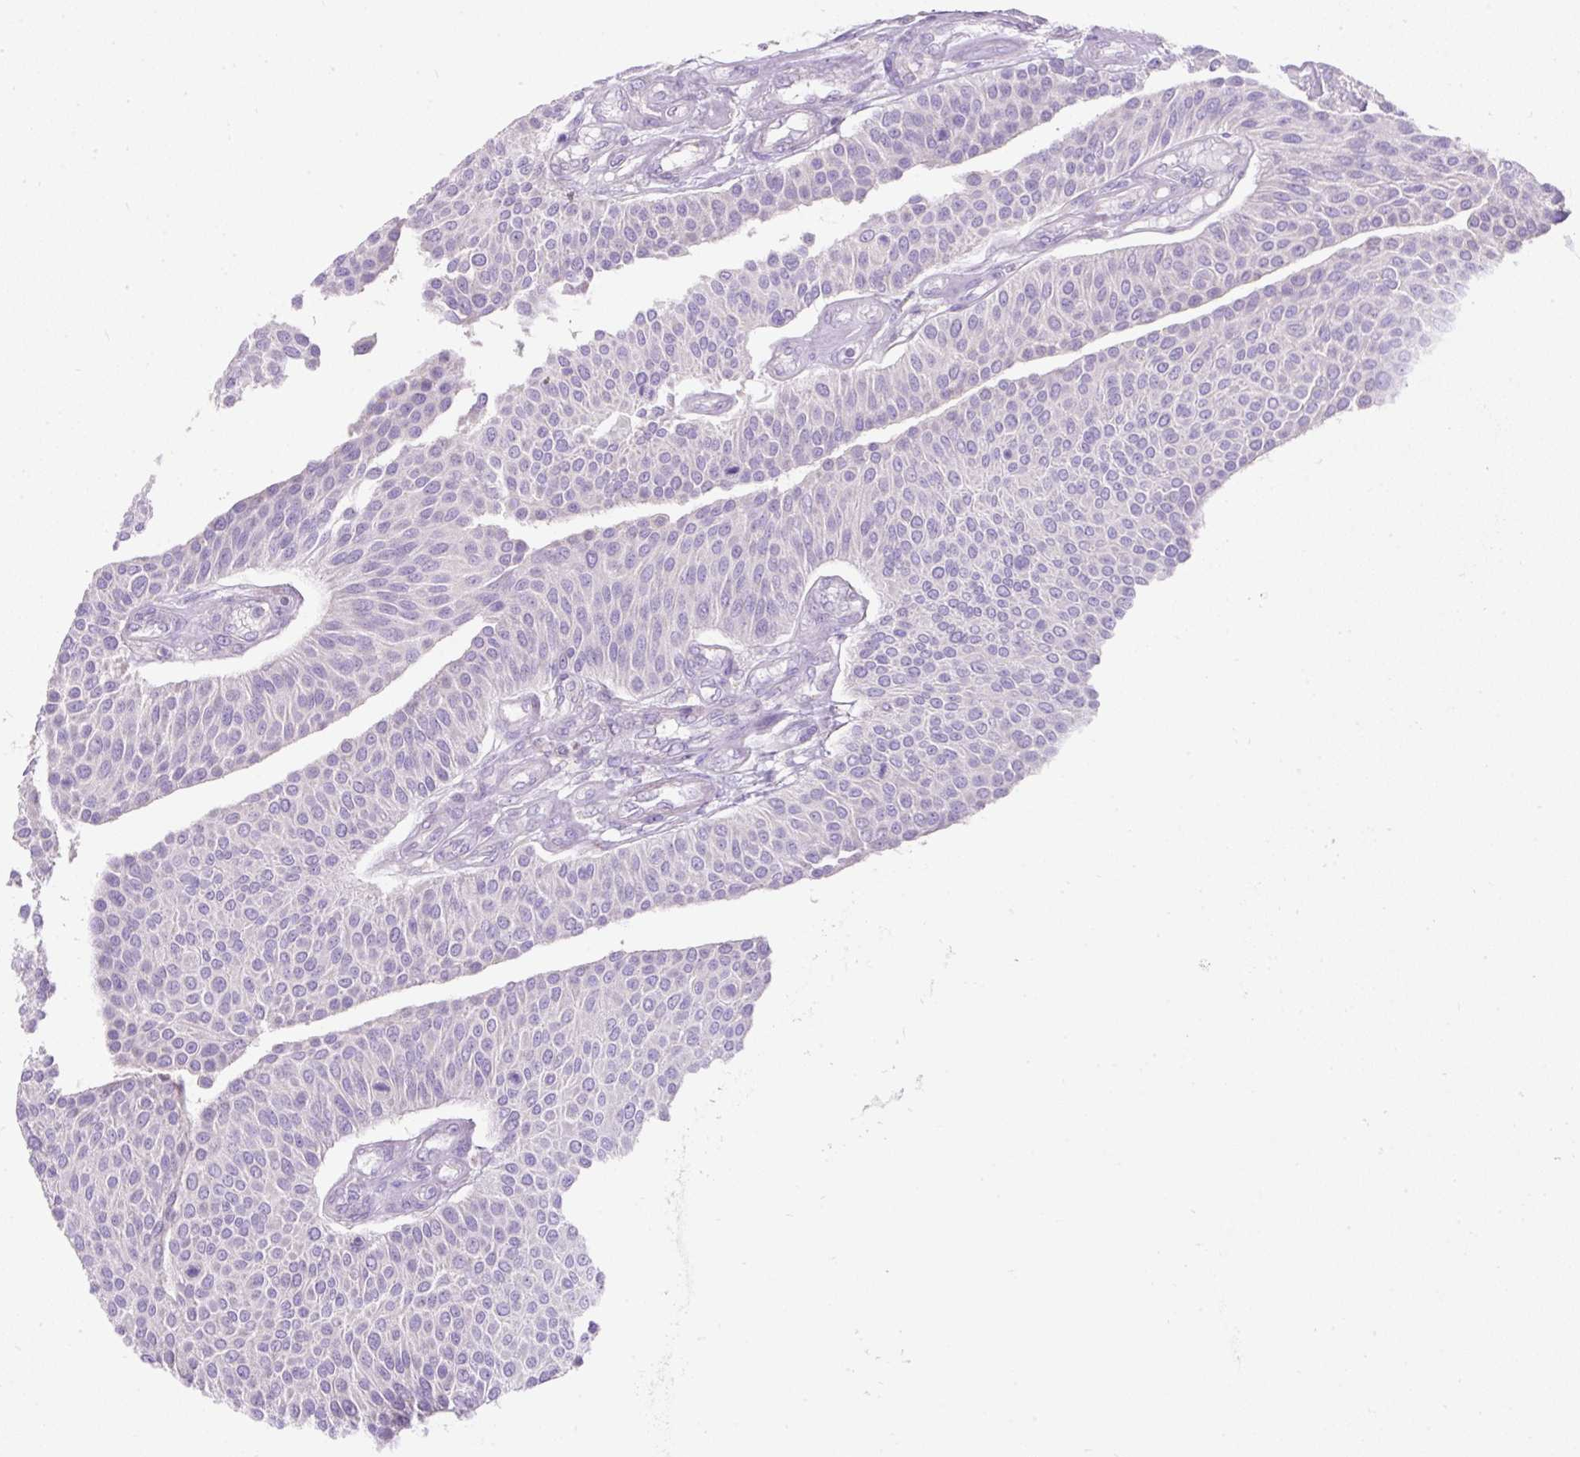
{"staining": {"intensity": "negative", "quantity": "none", "location": "none"}, "tissue": "urothelial cancer", "cell_type": "Tumor cells", "image_type": "cancer", "snomed": [{"axis": "morphology", "description": "Urothelial carcinoma, NOS"}, {"axis": "topography", "description": "Urinary bladder"}], "caption": "This is a image of immunohistochemistry staining of transitional cell carcinoma, which shows no staining in tumor cells. (IHC, brightfield microscopy, high magnification).", "gene": "SUSD5", "patient": {"sex": "male", "age": 55}}